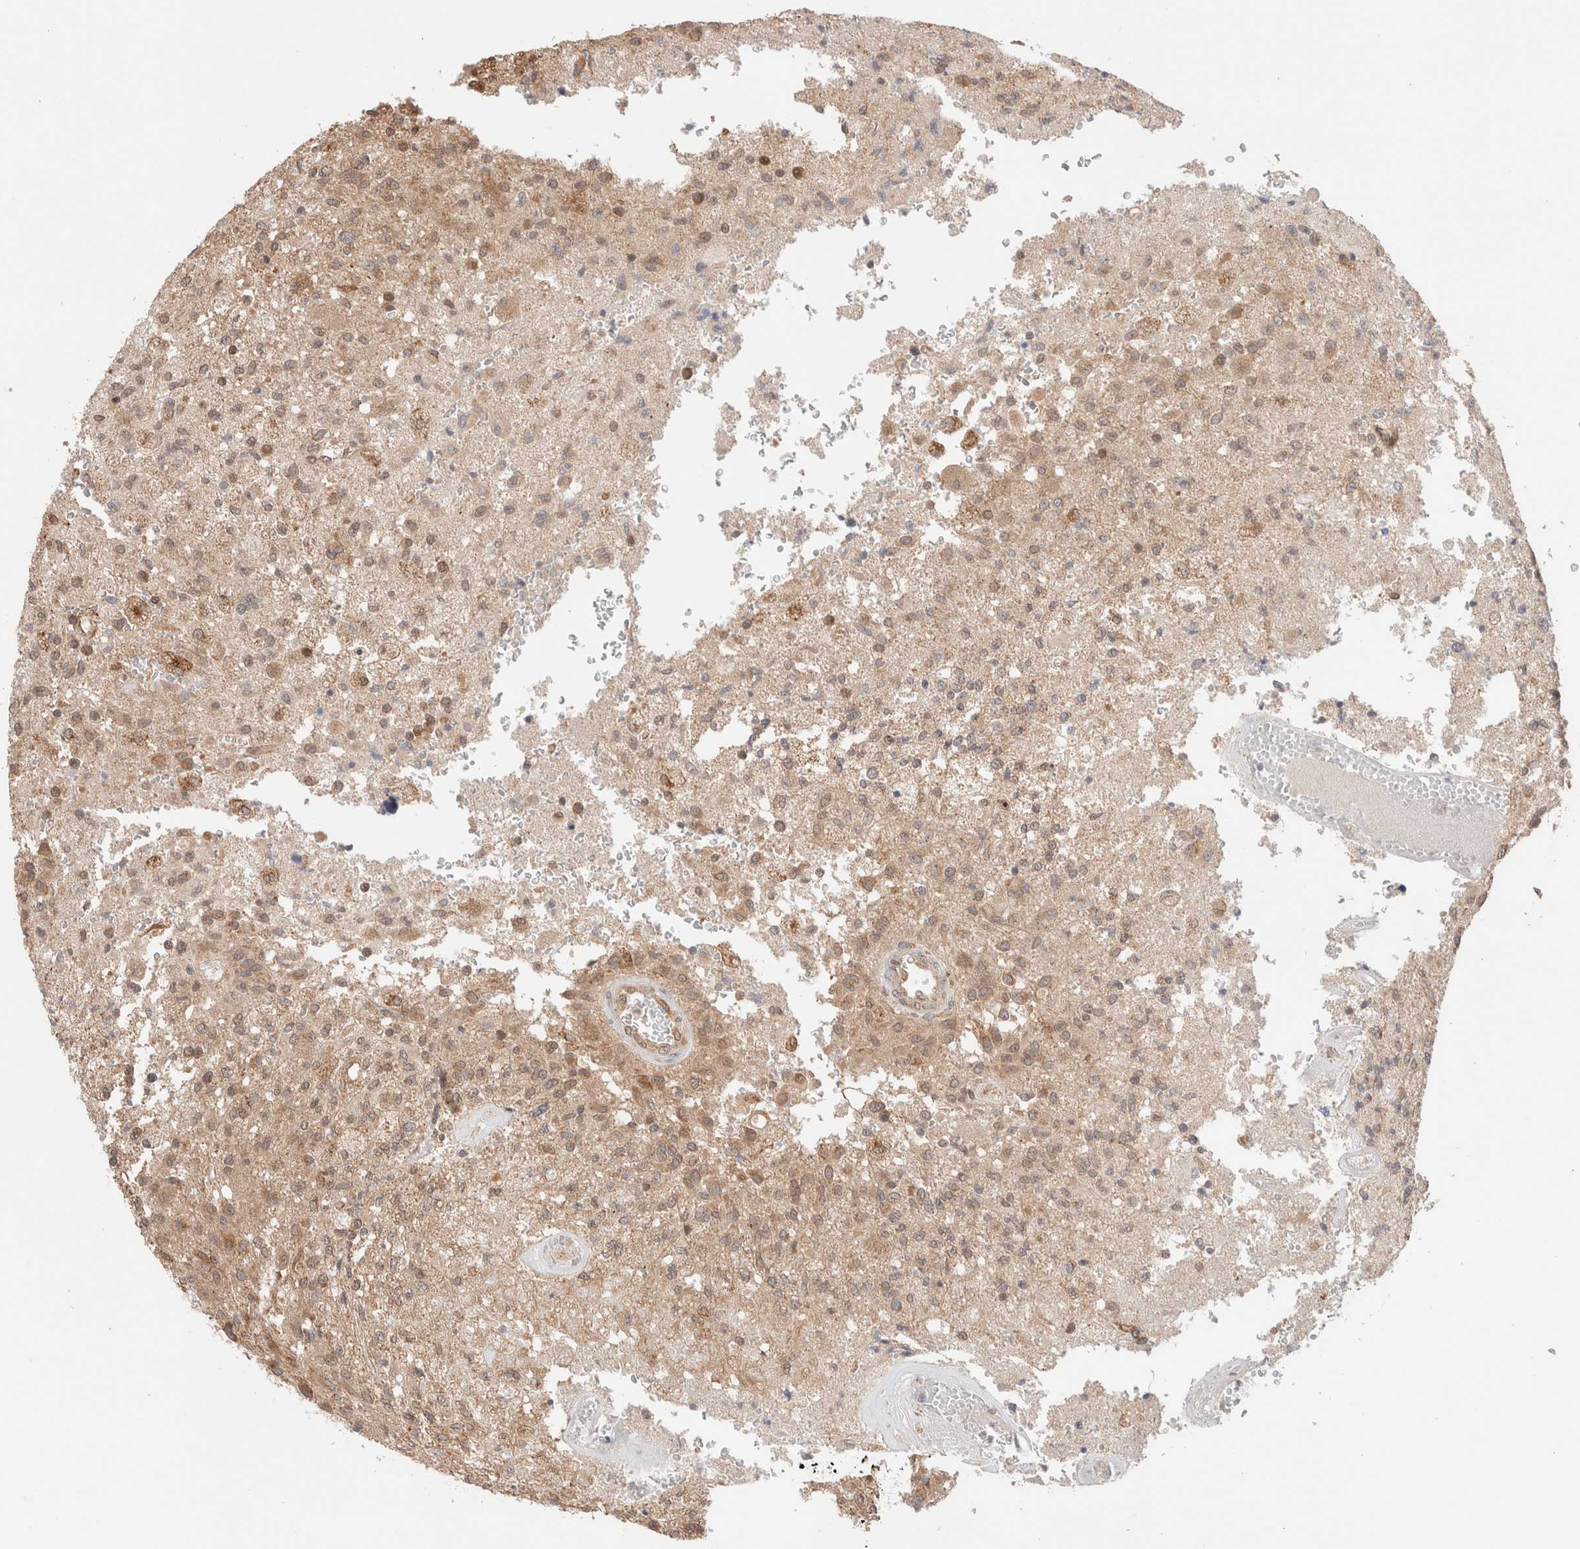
{"staining": {"intensity": "weak", "quantity": ">75%", "location": "cytoplasmic/membranous"}, "tissue": "glioma", "cell_type": "Tumor cells", "image_type": "cancer", "snomed": [{"axis": "morphology", "description": "Normal tissue, NOS"}, {"axis": "morphology", "description": "Glioma, malignant, High grade"}, {"axis": "topography", "description": "Cerebral cortex"}], "caption": "Protein expression analysis of malignant high-grade glioma displays weak cytoplasmic/membranous expression in approximately >75% of tumor cells.", "gene": "XKR4", "patient": {"sex": "male", "age": 77}}